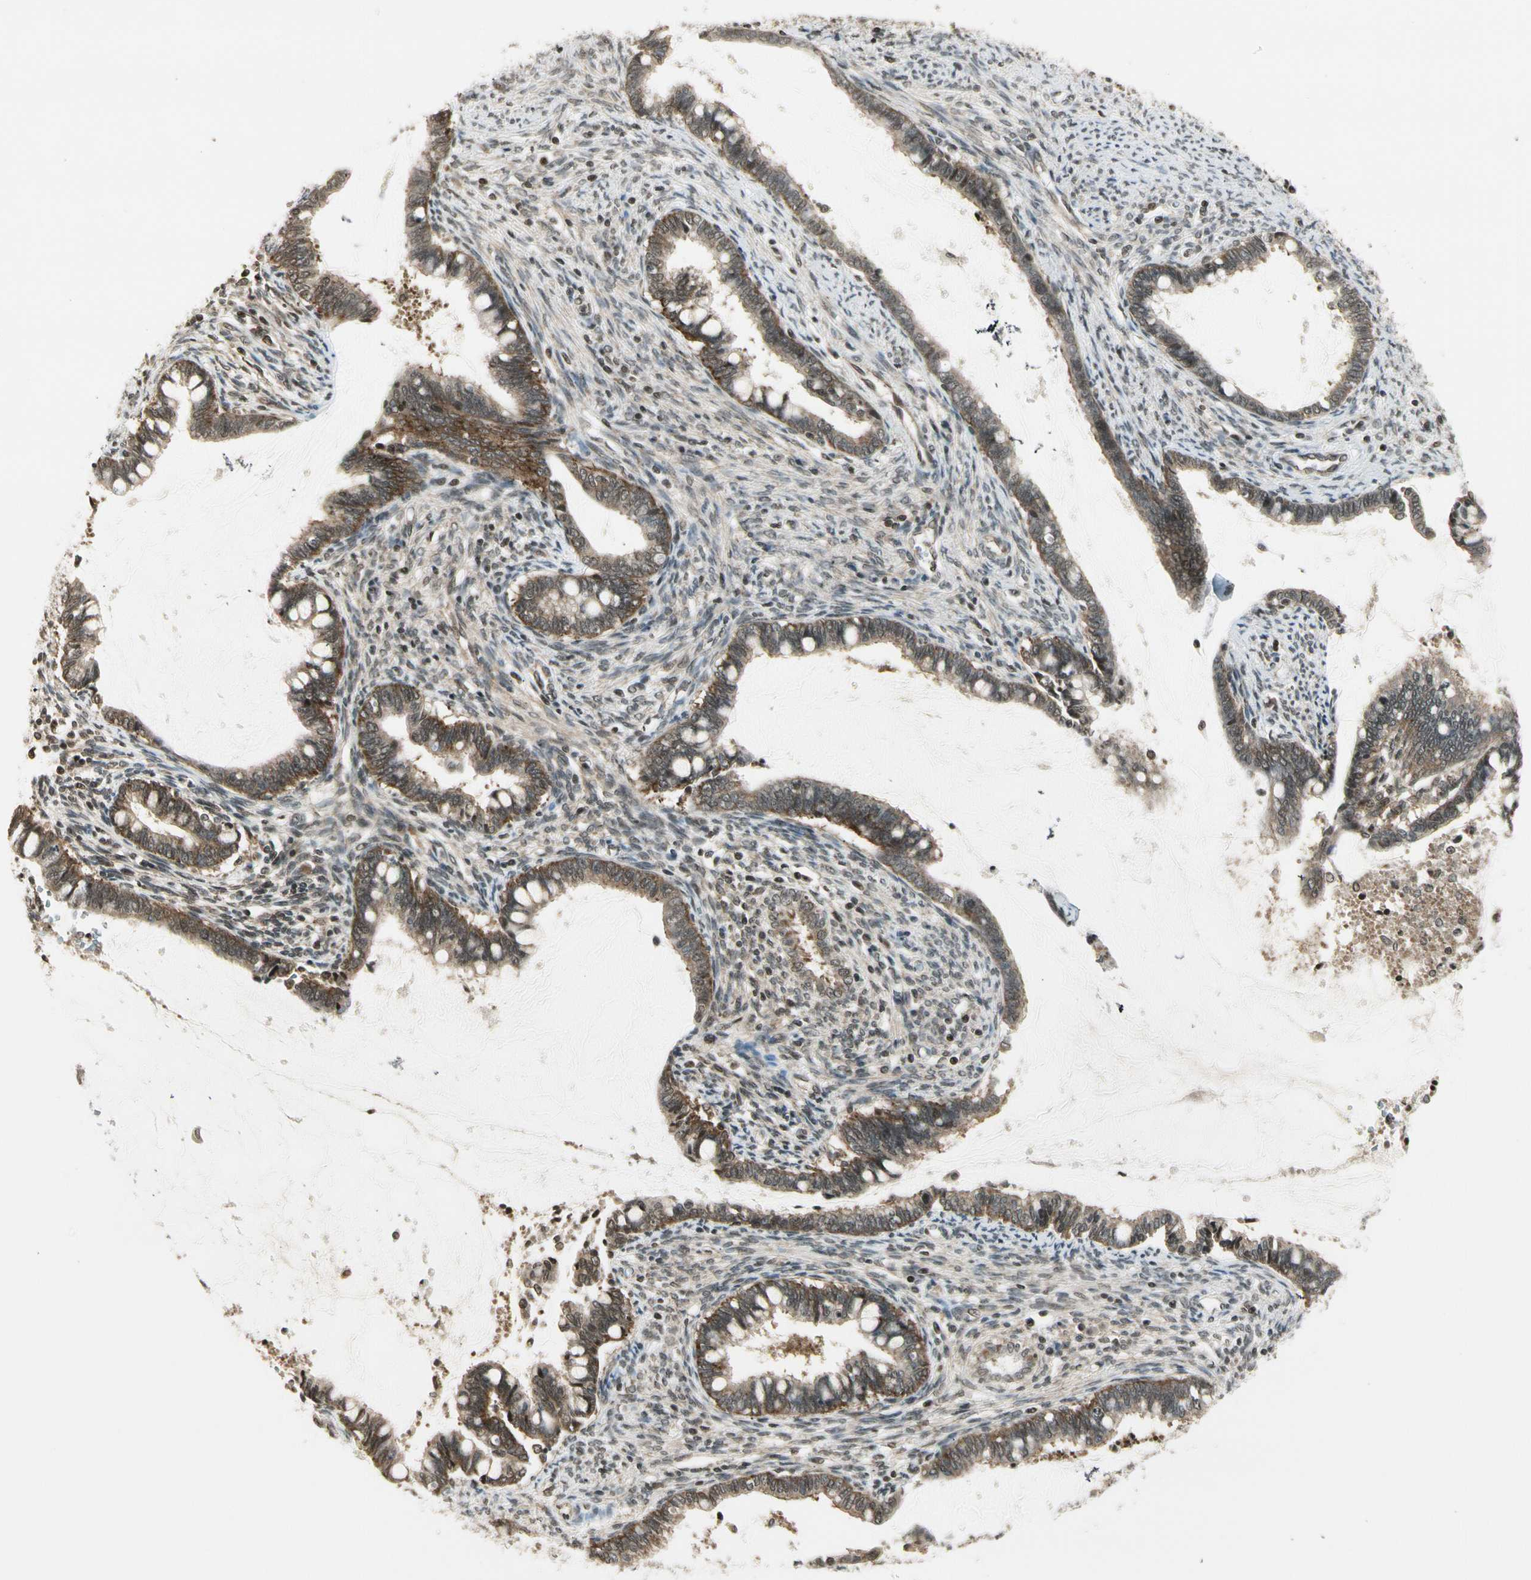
{"staining": {"intensity": "moderate", "quantity": "25%-75%", "location": "cytoplasmic/membranous"}, "tissue": "cervical cancer", "cell_type": "Tumor cells", "image_type": "cancer", "snomed": [{"axis": "morphology", "description": "Adenocarcinoma, NOS"}, {"axis": "topography", "description": "Cervix"}], "caption": "Cervical cancer stained with a protein marker exhibits moderate staining in tumor cells.", "gene": "SMN2", "patient": {"sex": "female", "age": 44}}